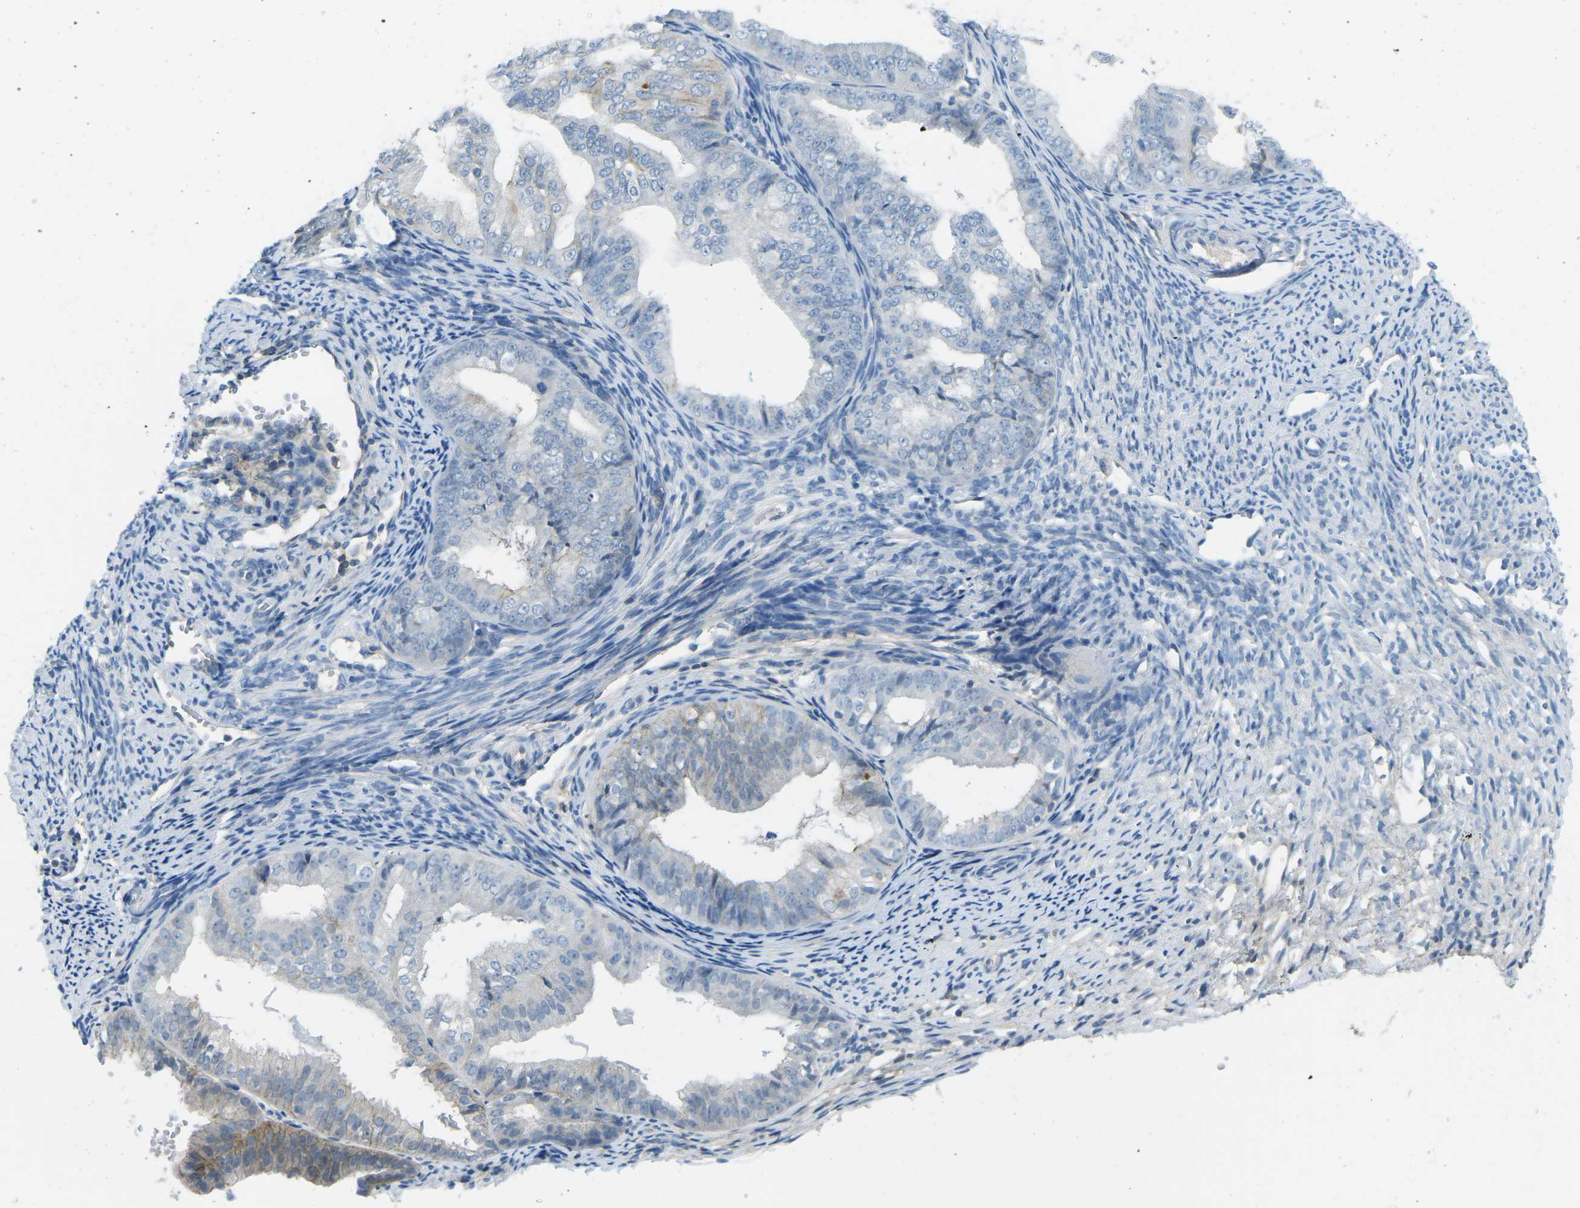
{"staining": {"intensity": "negative", "quantity": "none", "location": "none"}, "tissue": "endometrial cancer", "cell_type": "Tumor cells", "image_type": "cancer", "snomed": [{"axis": "morphology", "description": "Adenocarcinoma, NOS"}, {"axis": "topography", "description": "Endometrium"}], "caption": "Tumor cells show no significant positivity in endometrial cancer (adenocarcinoma).", "gene": "CD47", "patient": {"sex": "female", "age": 63}}